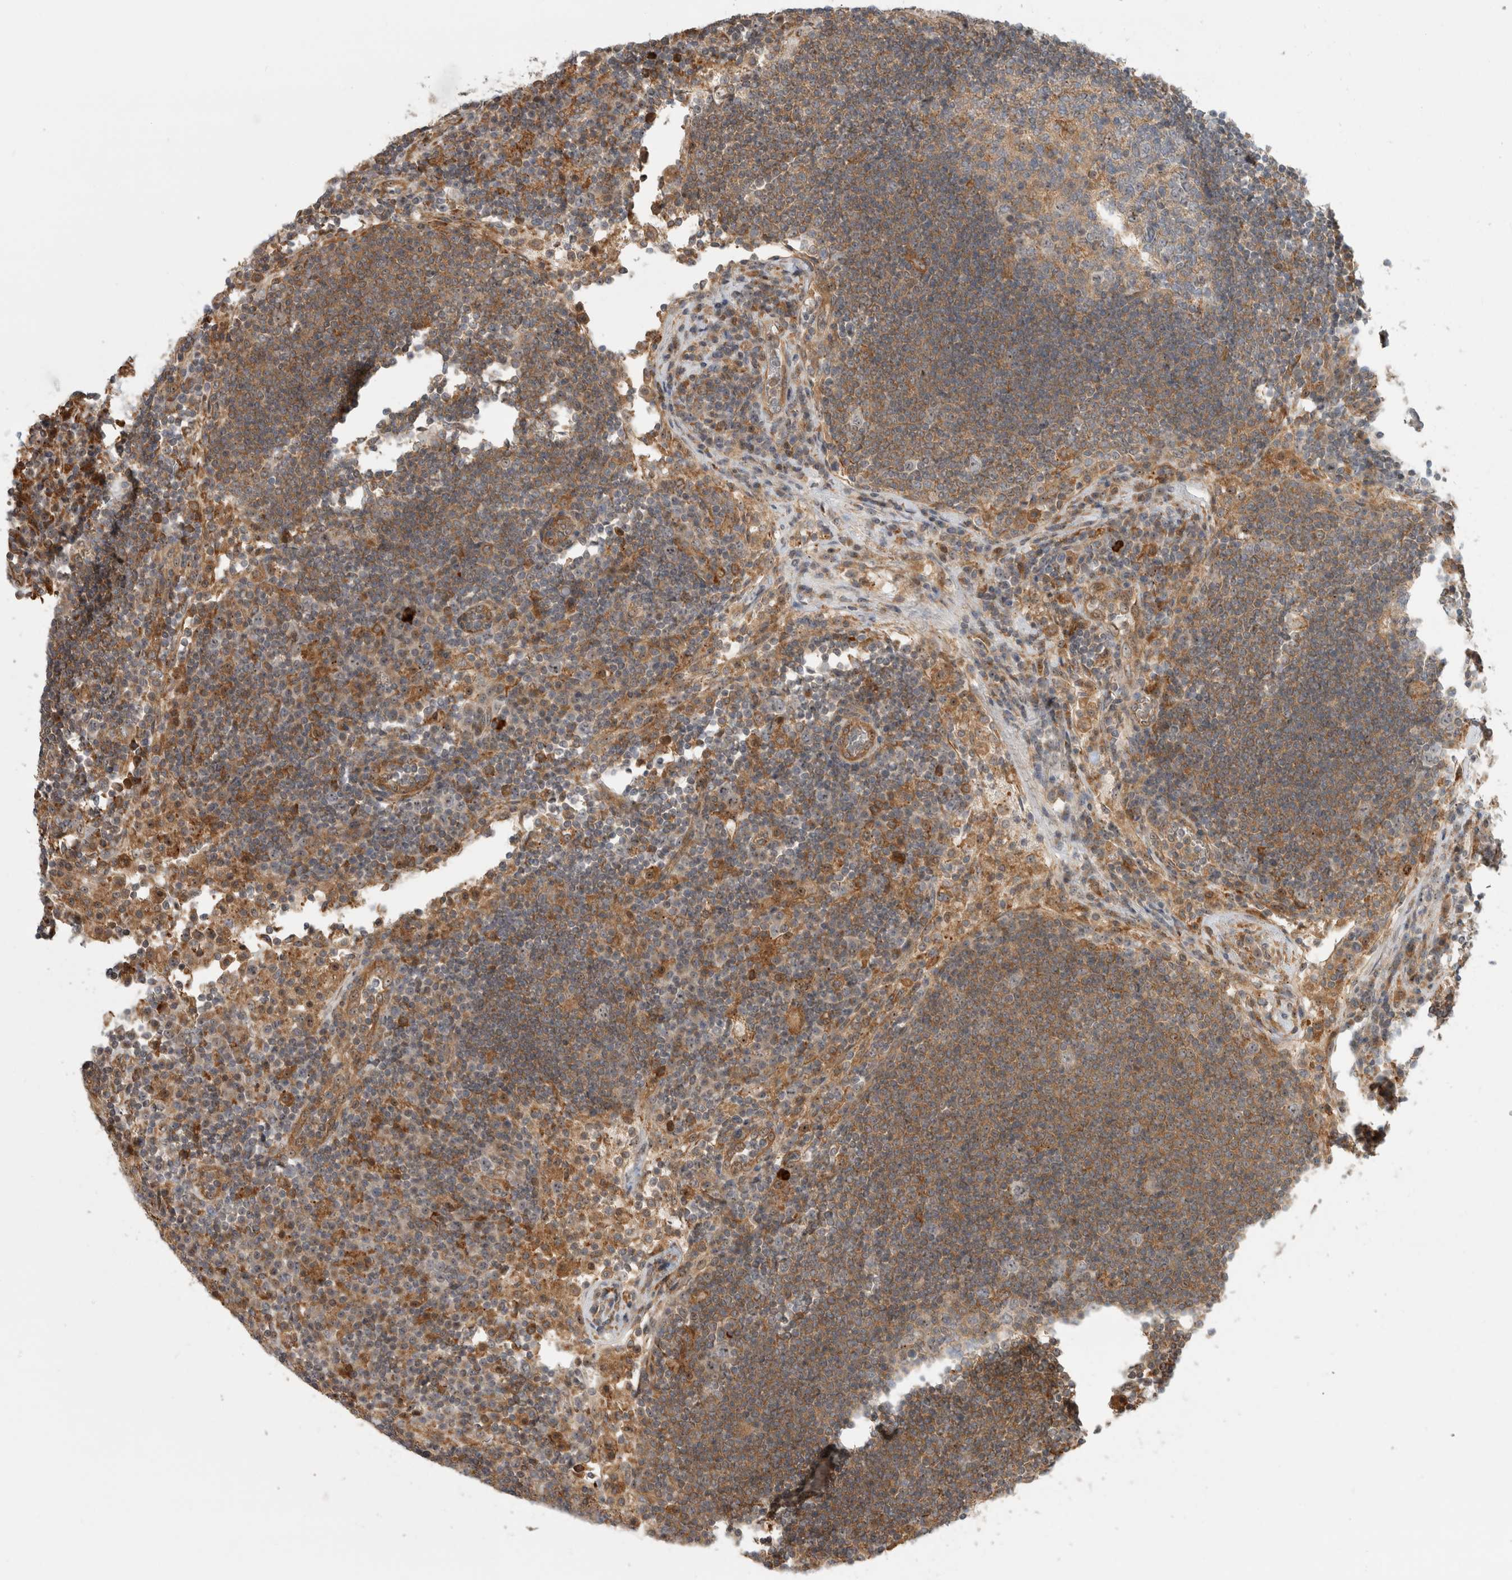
{"staining": {"intensity": "moderate", "quantity": ">75%", "location": "cytoplasmic/membranous,nuclear"}, "tissue": "lymph node", "cell_type": "Germinal center cells", "image_type": "normal", "snomed": [{"axis": "morphology", "description": "Normal tissue, NOS"}, {"axis": "topography", "description": "Lymph node"}], "caption": "Immunohistochemistry of normal lymph node shows medium levels of moderate cytoplasmic/membranous,nuclear positivity in about >75% of germinal center cells.", "gene": "WASF2", "patient": {"sex": "female", "age": 53}}